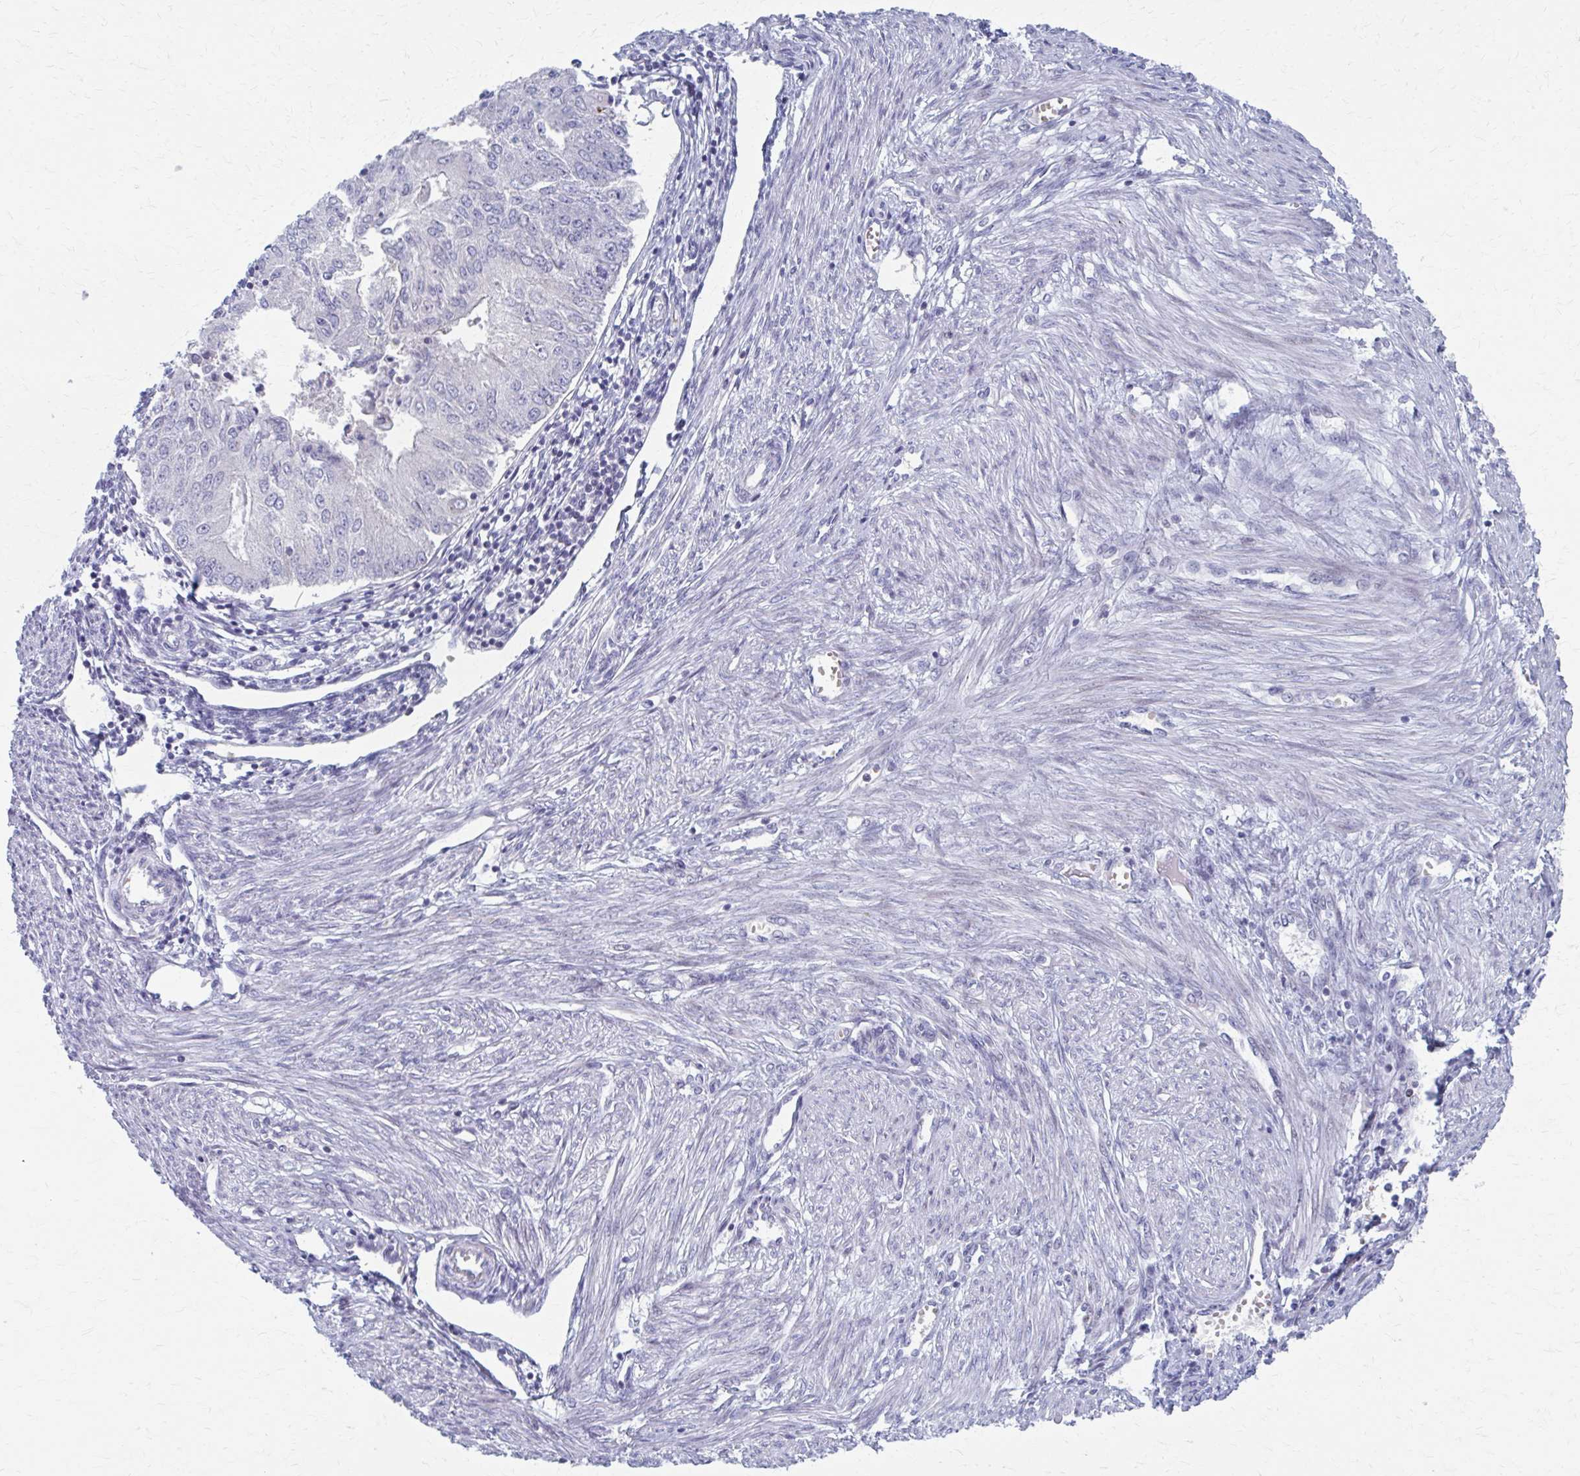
{"staining": {"intensity": "negative", "quantity": "none", "location": "none"}, "tissue": "endometrial cancer", "cell_type": "Tumor cells", "image_type": "cancer", "snomed": [{"axis": "morphology", "description": "Adenocarcinoma, NOS"}, {"axis": "topography", "description": "Endometrium"}], "caption": "DAB (3,3'-diaminobenzidine) immunohistochemical staining of endometrial adenocarcinoma reveals no significant positivity in tumor cells.", "gene": "ABHD16B", "patient": {"sex": "female", "age": 50}}